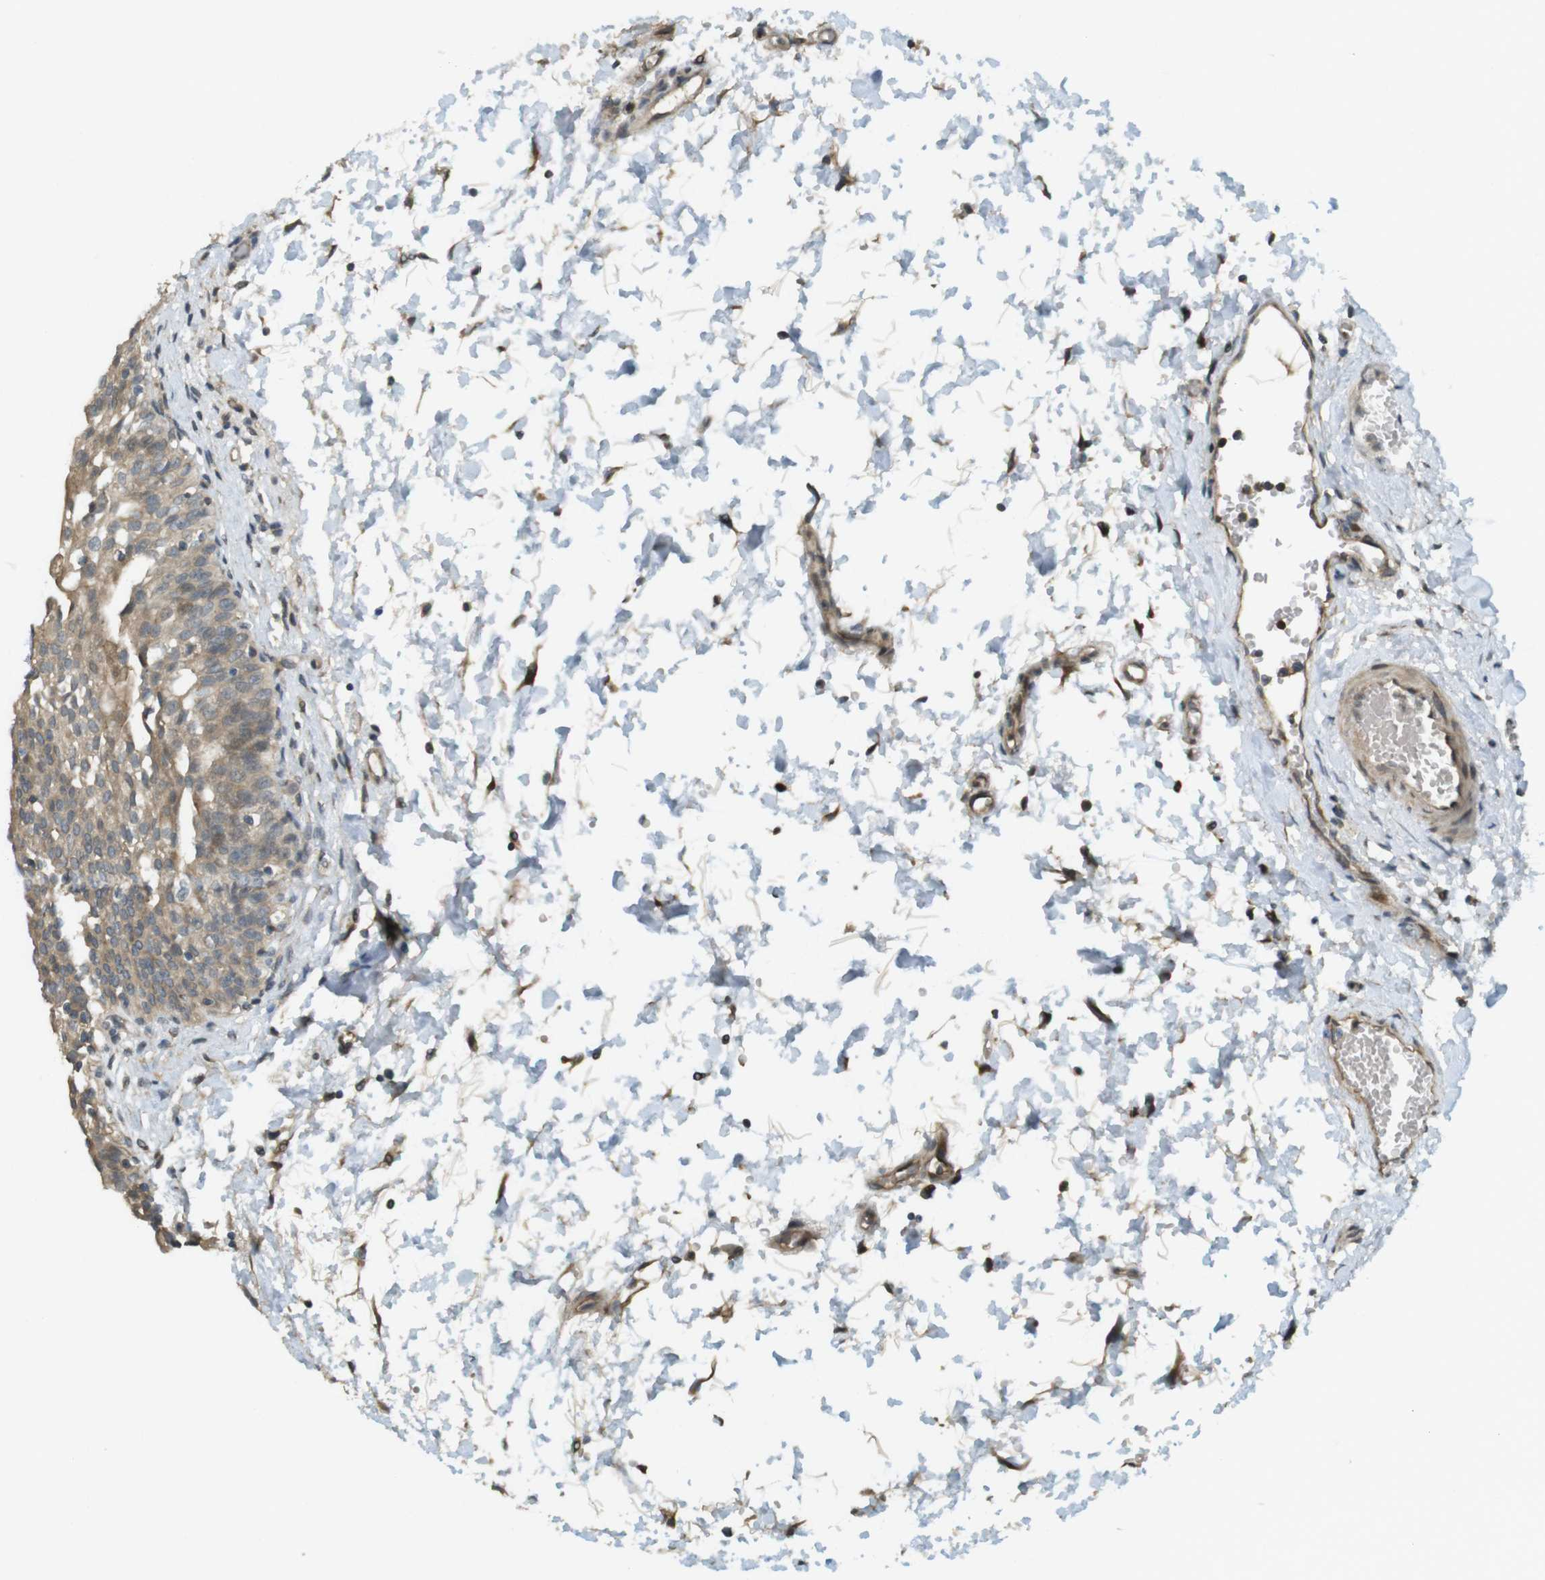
{"staining": {"intensity": "weak", "quantity": ">75%", "location": "cytoplasmic/membranous"}, "tissue": "urinary bladder", "cell_type": "Urothelial cells", "image_type": "normal", "snomed": [{"axis": "morphology", "description": "Normal tissue, NOS"}, {"axis": "topography", "description": "Urinary bladder"}], "caption": "Weak cytoplasmic/membranous staining for a protein is seen in about >75% of urothelial cells of benign urinary bladder using immunohistochemistry.", "gene": "CLRN3", "patient": {"sex": "male", "age": 55}}